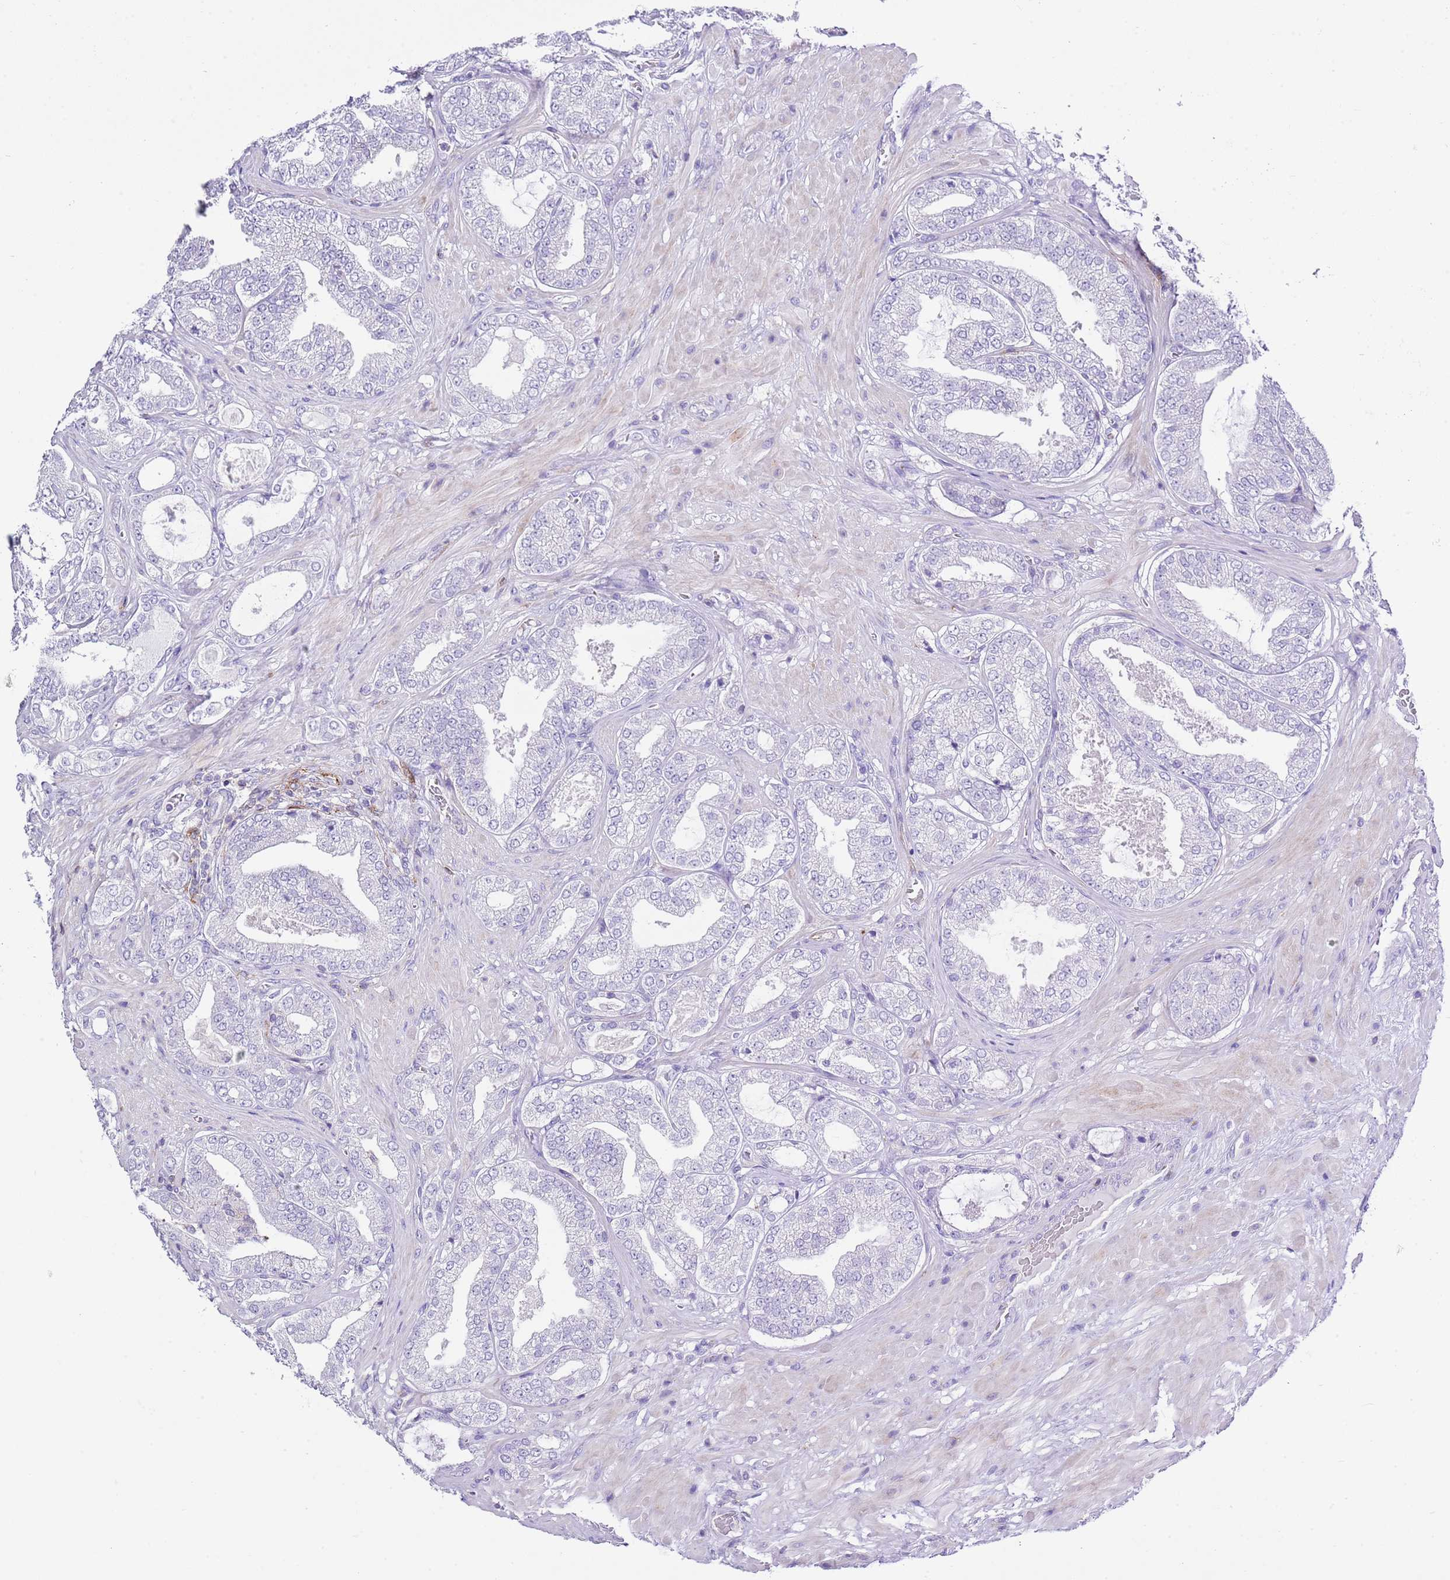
{"staining": {"intensity": "negative", "quantity": "none", "location": "none"}, "tissue": "prostate cancer", "cell_type": "Tumor cells", "image_type": "cancer", "snomed": [{"axis": "morphology", "description": "Adenocarcinoma, Low grade"}, {"axis": "topography", "description": "Prostate"}], "caption": "IHC image of human adenocarcinoma (low-grade) (prostate) stained for a protein (brown), which reveals no expression in tumor cells. (DAB (3,3'-diaminobenzidine) immunohistochemistry (IHC), high magnification).", "gene": "ALDH3A1", "patient": {"sex": "male", "age": 63}}